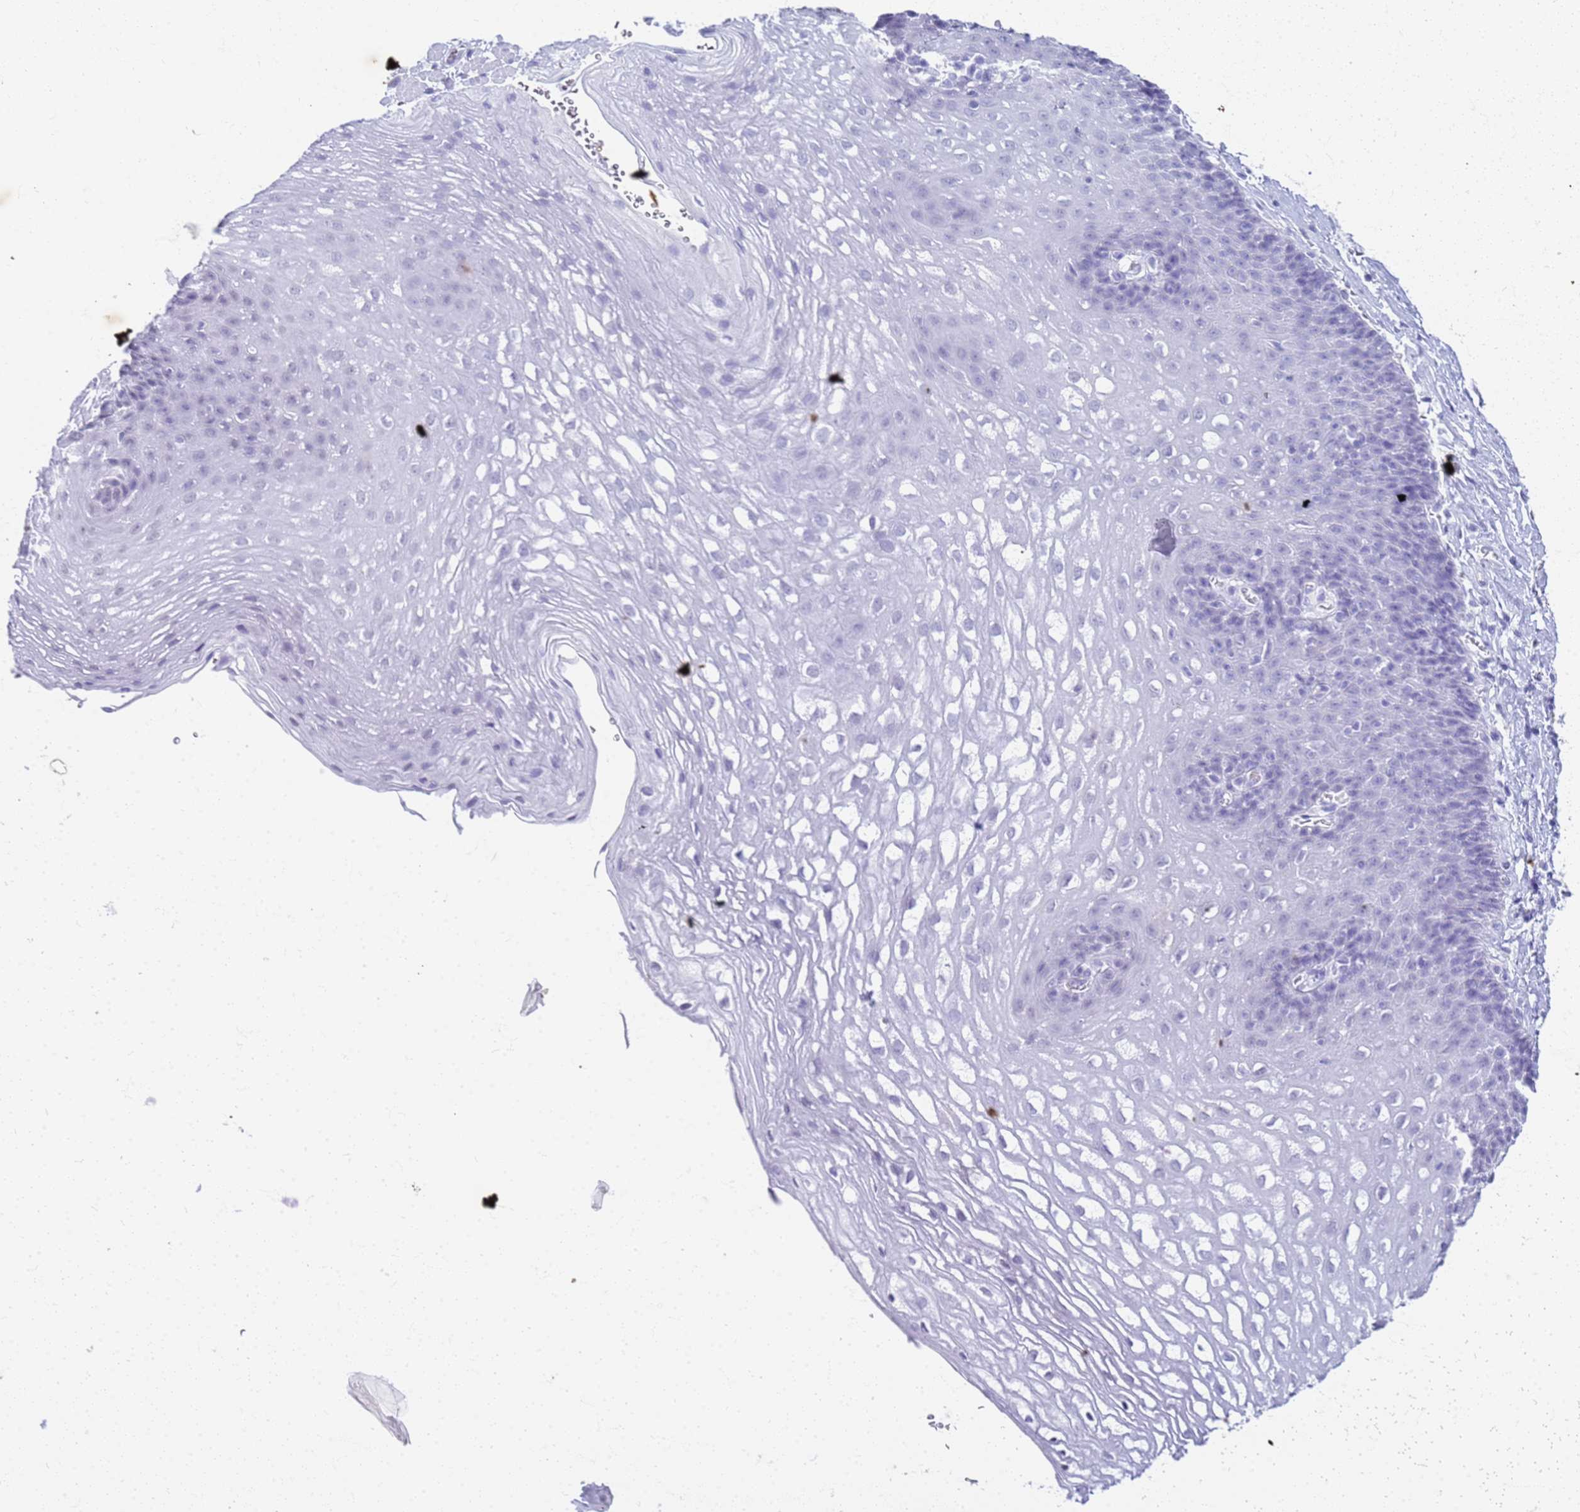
{"staining": {"intensity": "negative", "quantity": "none", "location": "none"}, "tissue": "esophagus", "cell_type": "Squamous epithelial cells", "image_type": "normal", "snomed": [{"axis": "morphology", "description": "Normal tissue, NOS"}, {"axis": "topography", "description": "Esophagus"}], "caption": "This is a image of IHC staining of normal esophagus, which shows no positivity in squamous epithelial cells. The staining is performed using DAB brown chromogen with nuclei counter-stained in using hematoxylin.", "gene": "SLC7A9", "patient": {"sex": "female", "age": 66}}